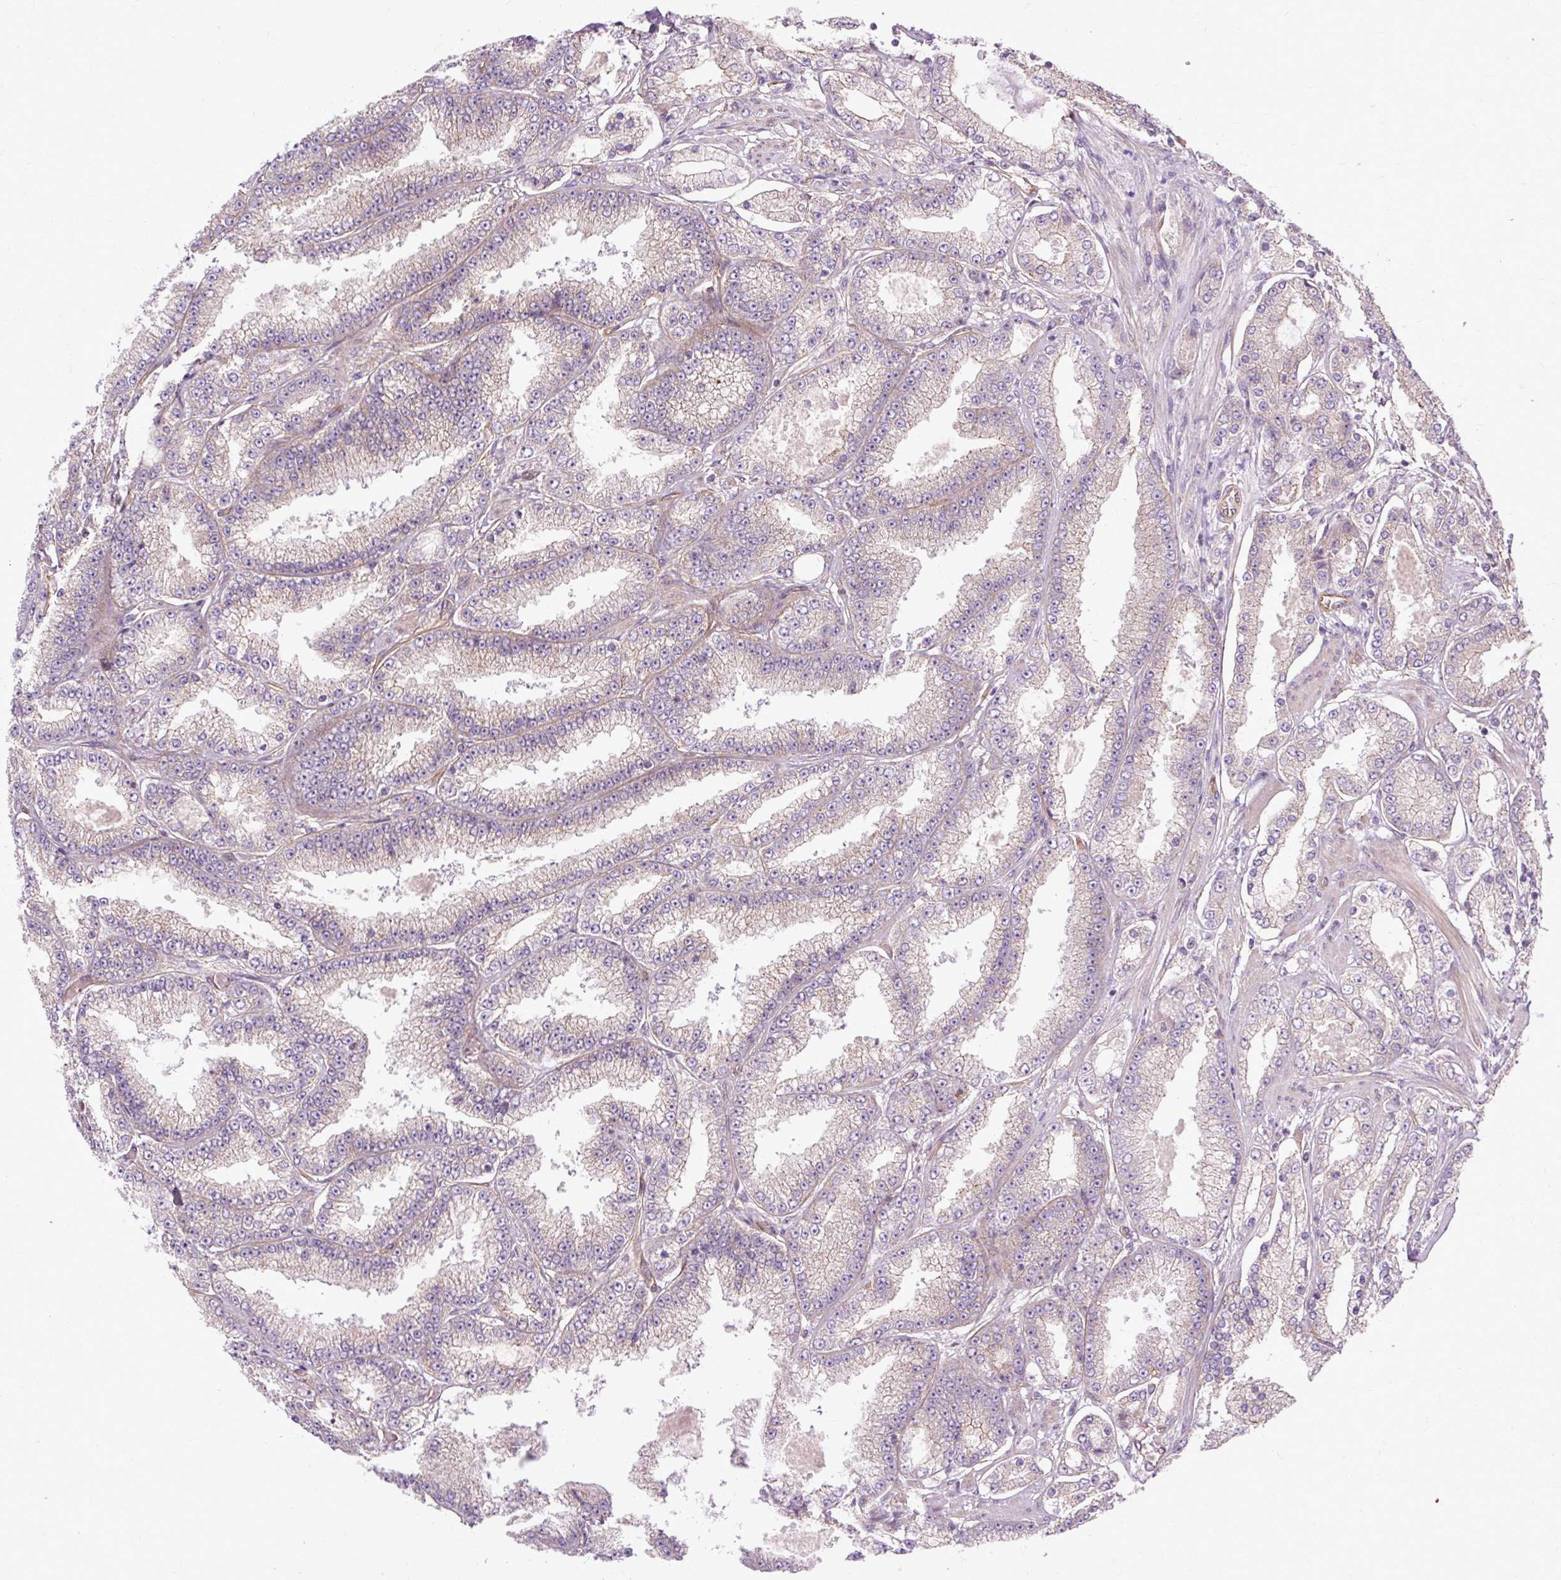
{"staining": {"intensity": "negative", "quantity": "none", "location": "none"}, "tissue": "prostate cancer", "cell_type": "Tumor cells", "image_type": "cancer", "snomed": [{"axis": "morphology", "description": "Adenocarcinoma, High grade"}, {"axis": "topography", "description": "Prostate"}], "caption": "This photomicrograph is of prostate high-grade adenocarcinoma stained with IHC to label a protein in brown with the nuclei are counter-stained blue. There is no positivity in tumor cells.", "gene": "CCDC93", "patient": {"sex": "male", "age": 68}}